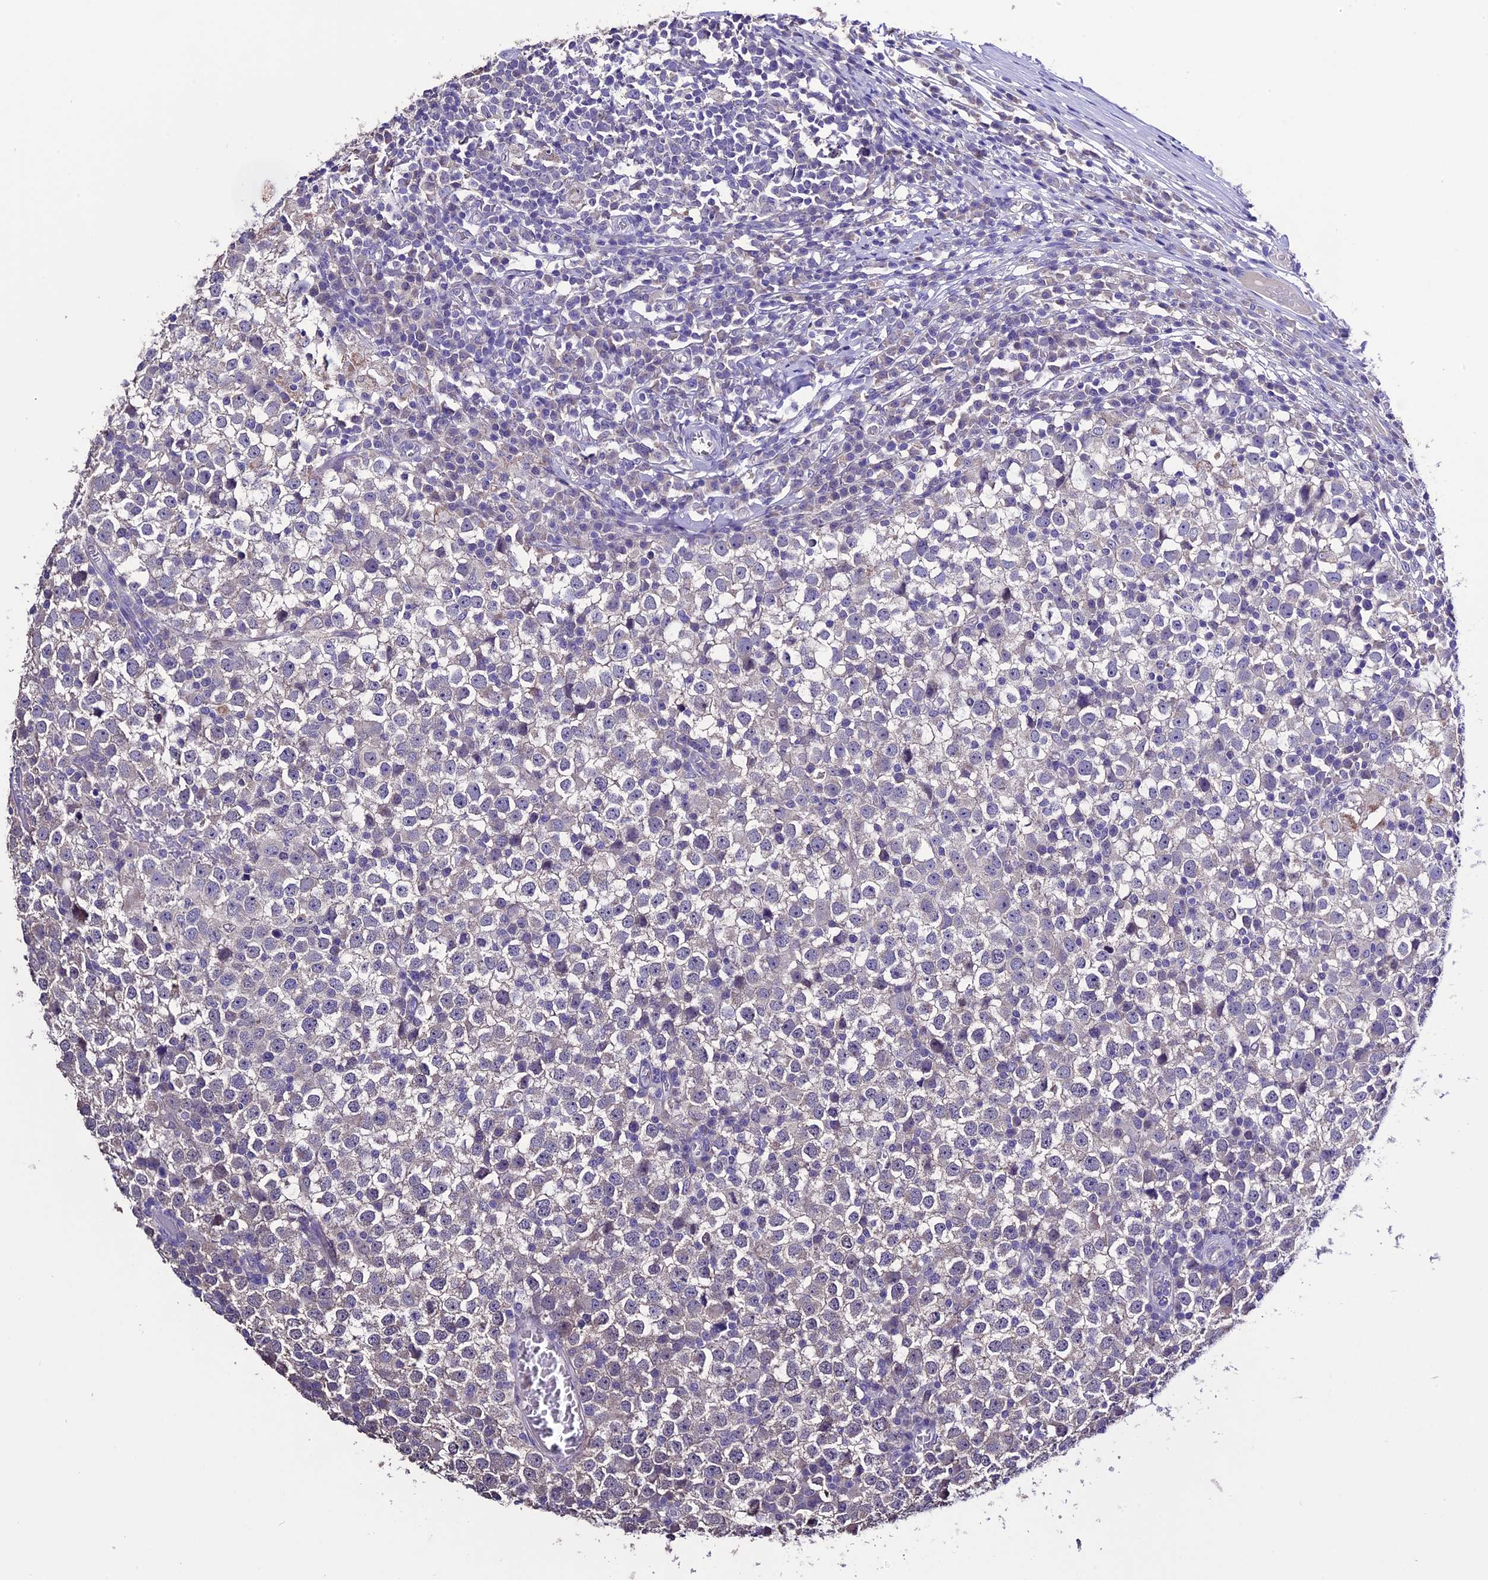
{"staining": {"intensity": "negative", "quantity": "none", "location": "none"}, "tissue": "testis cancer", "cell_type": "Tumor cells", "image_type": "cancer", "snomed": [{"axis": "morphology", "description": "Seminoma, NOS"}, {"axis": "topography", "description": "Testis"}], "caption": "Photomicrograph shows no protein expression in tumor cells of testis cancer tissue.", "gene": "DIS3L", "patient": {"sex": "male", "age": 65}}